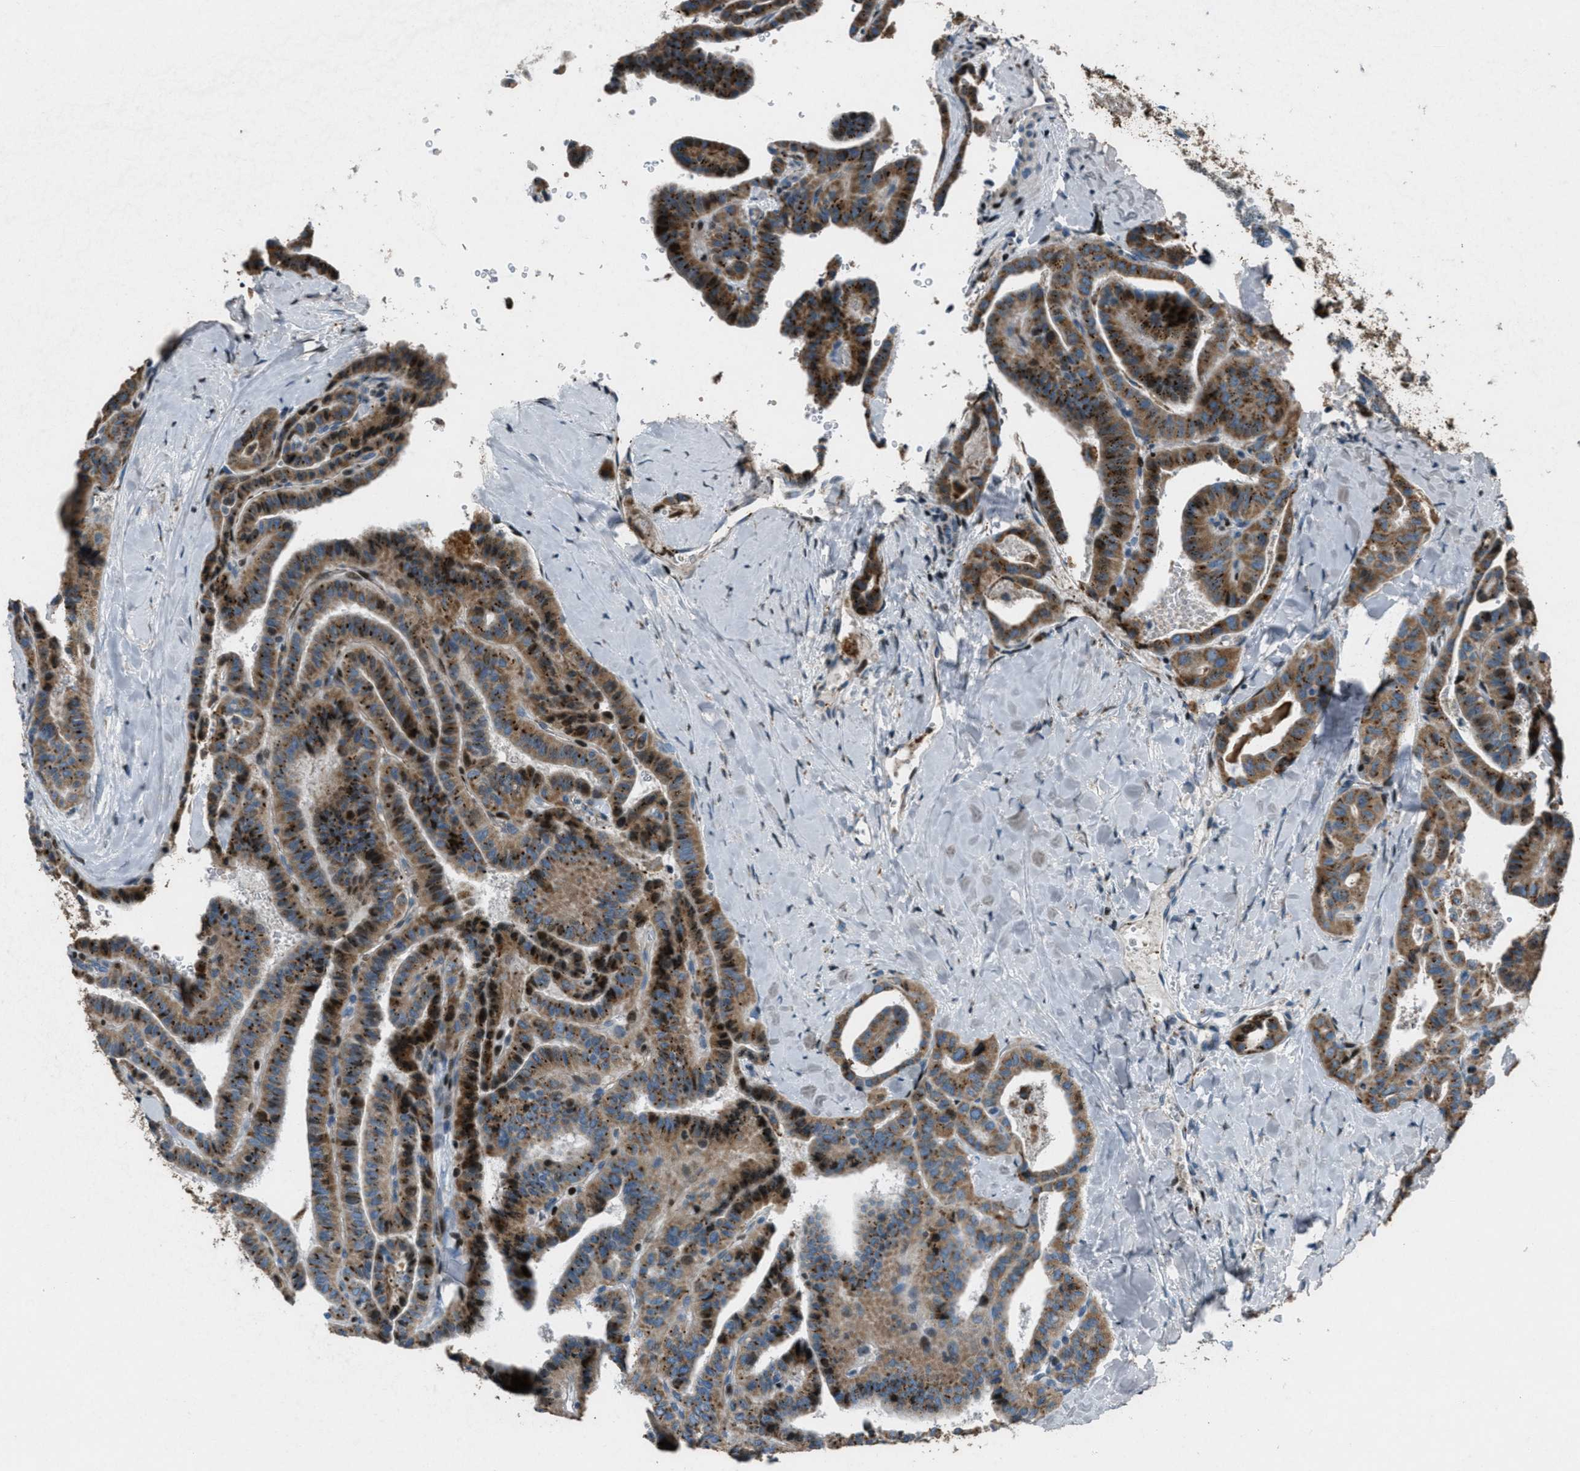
{"staining": {"intensity": "strong", "quantity": ">75%", "location": "cytoplasmic/membranous"}, "tissue": "thyroid cancer", "cell_type": "Tumor cells", "image_type": "cancer", "snomed": [{"axis": "morphology", "description": "Papillary adenocarcinoma, NOS"}, {"axis": "topography", "description": "Thyroid gland"}], "caption": "The micrograph displays a brown stain indicating the presence of a protein in the cytoplasmic/membranous of tumor cells in thyroid cancer (papillary adenocarcinoma).", "gene": "GPC6", "patient": {"sex": "male", "age": 77}}